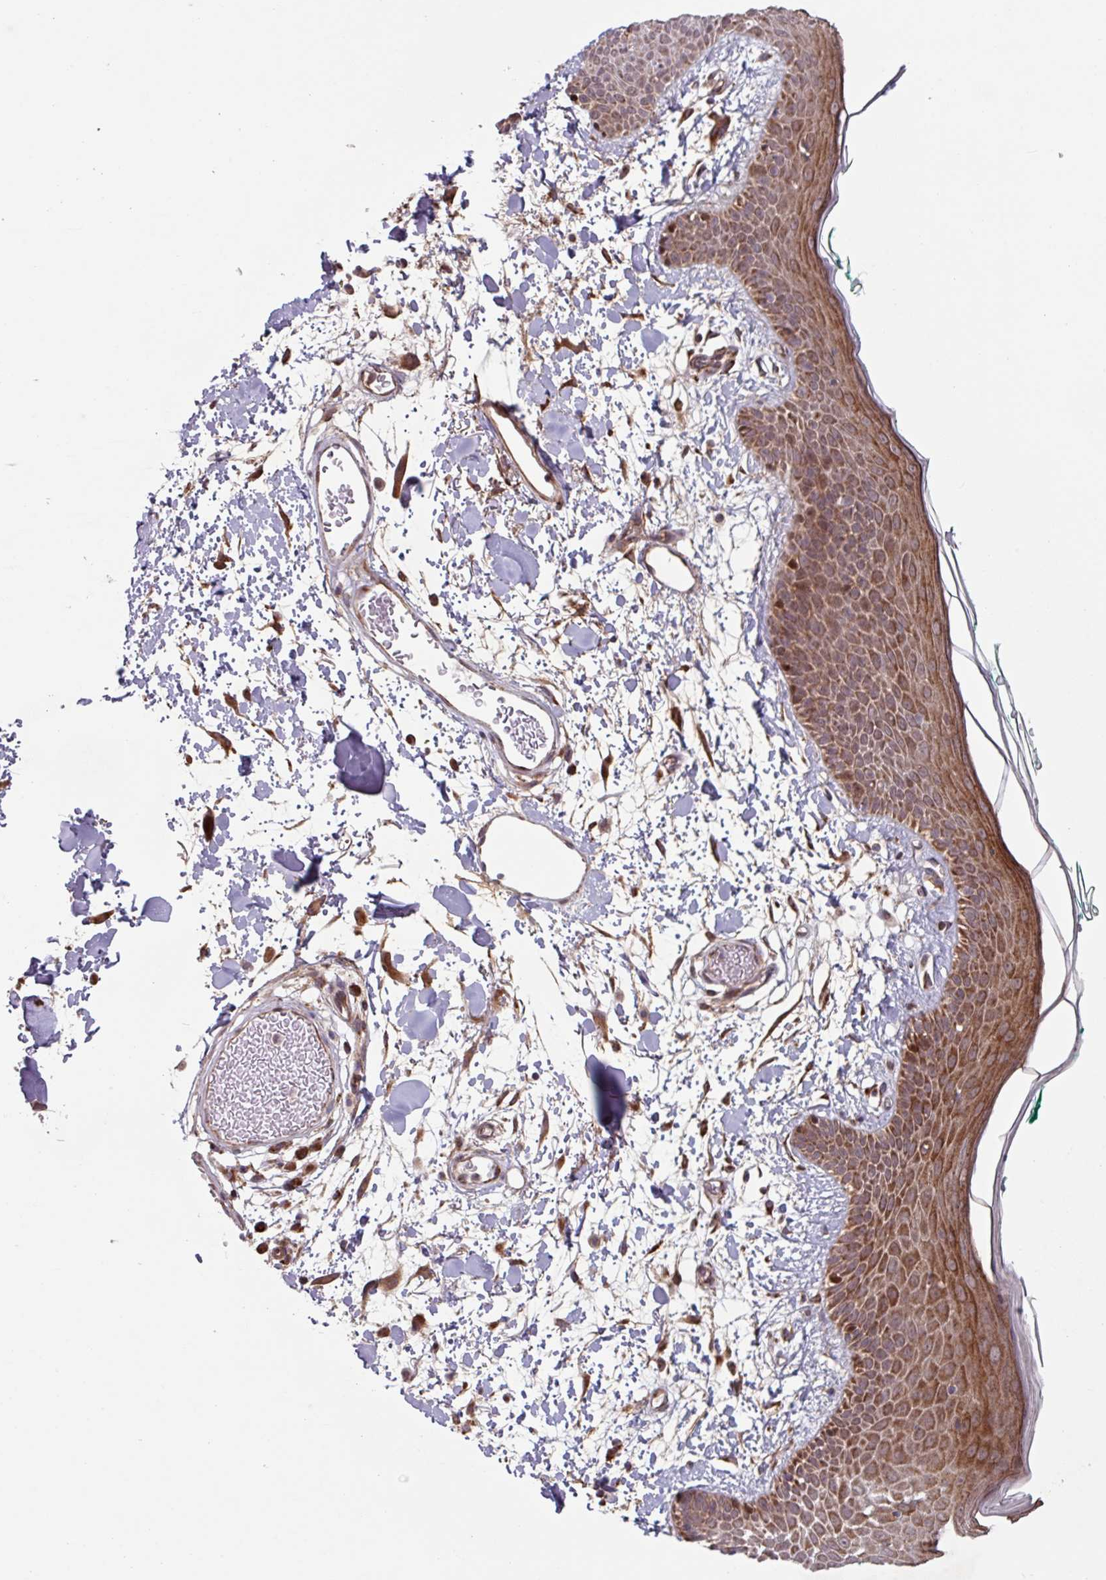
{"staining": {"intensity": "moderate", "quantity": ">75%", "location": "cytoplasmic/membranous"}, "tissue": "skin", "cell_type": "Fibroblasts", "image_type": "normal", "snomed": [{"axis": "morphology", "description": "Normal tissue, NOS"}, {"axis": "topography", "description": "Skin"}], "caption": "Skin stained with DAB immunohistochemistry exhibits medium levels of moderate cytoplasmic/membranous positivity in about >75% of fibroblasts.", "gene": "COX7C", "patient": {"sex": "male", "age": 79}}